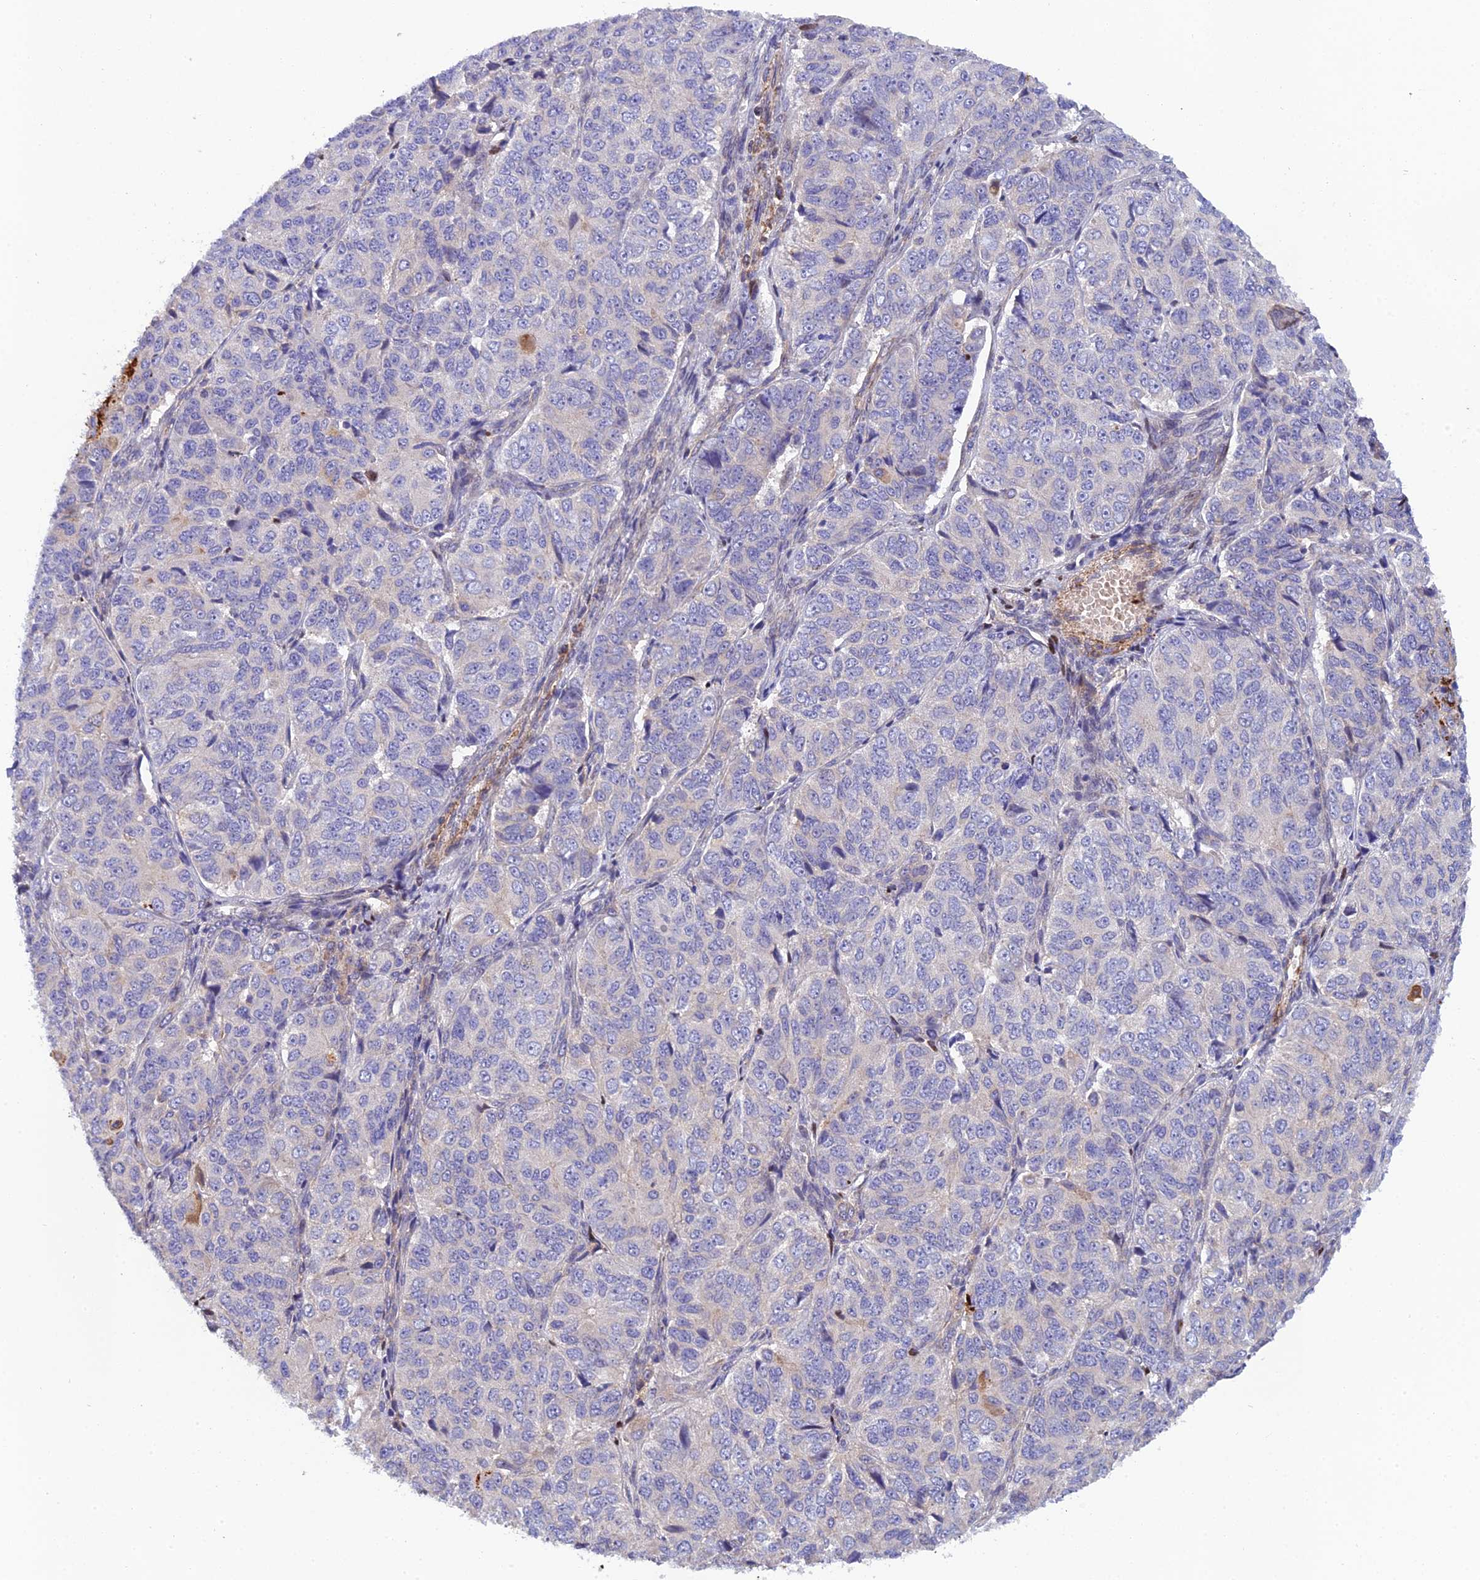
{"staining": {"intensity": "negative", "quantity": "none", "location": "none"}, "tissue": "ovarian cancer", "cell_type": "Tumor cells", "image_type": "cancer", "snomed": [{"axis": "morphology", "description": "Carcinoma, endometroid"}, {"axis": "topography", "description": "Ovary"}], "caption": "Immunohistochemistry (IHC) photomicrograph of neoplastic tissue: ovarian cancer (endometroid carcinoma) stained with DAB exhibits no significant protein expression in tumor cells.", "gene": "RALGAPA2", "patient": {"sex": "female", "age": 51}}